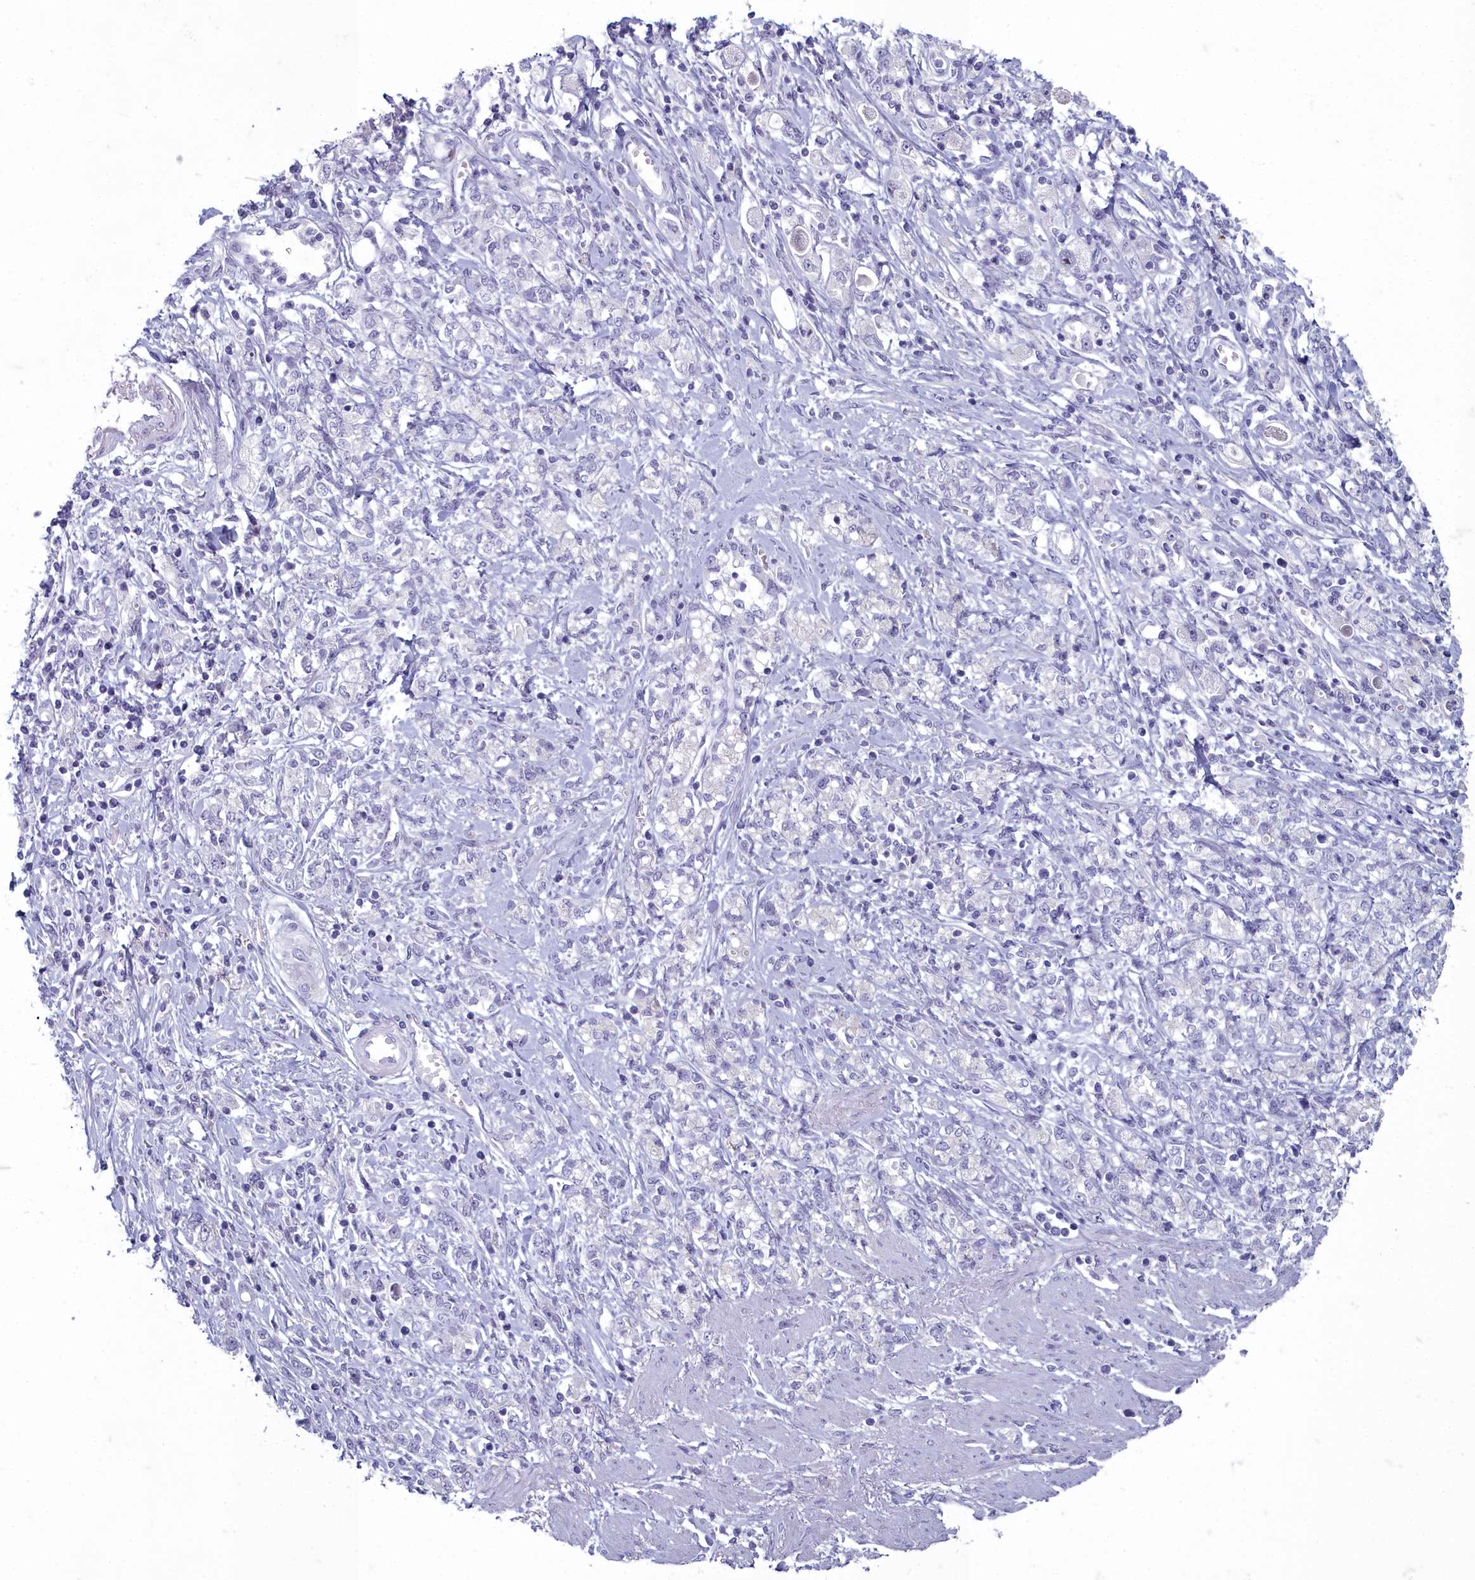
{"staining": {"intensity": "negative", "quantity": "none", "location": "none"}, "tissue": "stomach cancer", "cell_type": "Tumor cells", "image_type": "cancer", "snomed": [{"axis": "morphology", "description": "Adenocarcinoma, NOS"}, {"axis": "topography", "description": "Stomach"}], "caption": "Stomach cancer was stained to show a protein in brown. There is no significant staining in tumor cells.", "gene": "INSYN2A", "patient": {"sex": "female", "age": 76}}